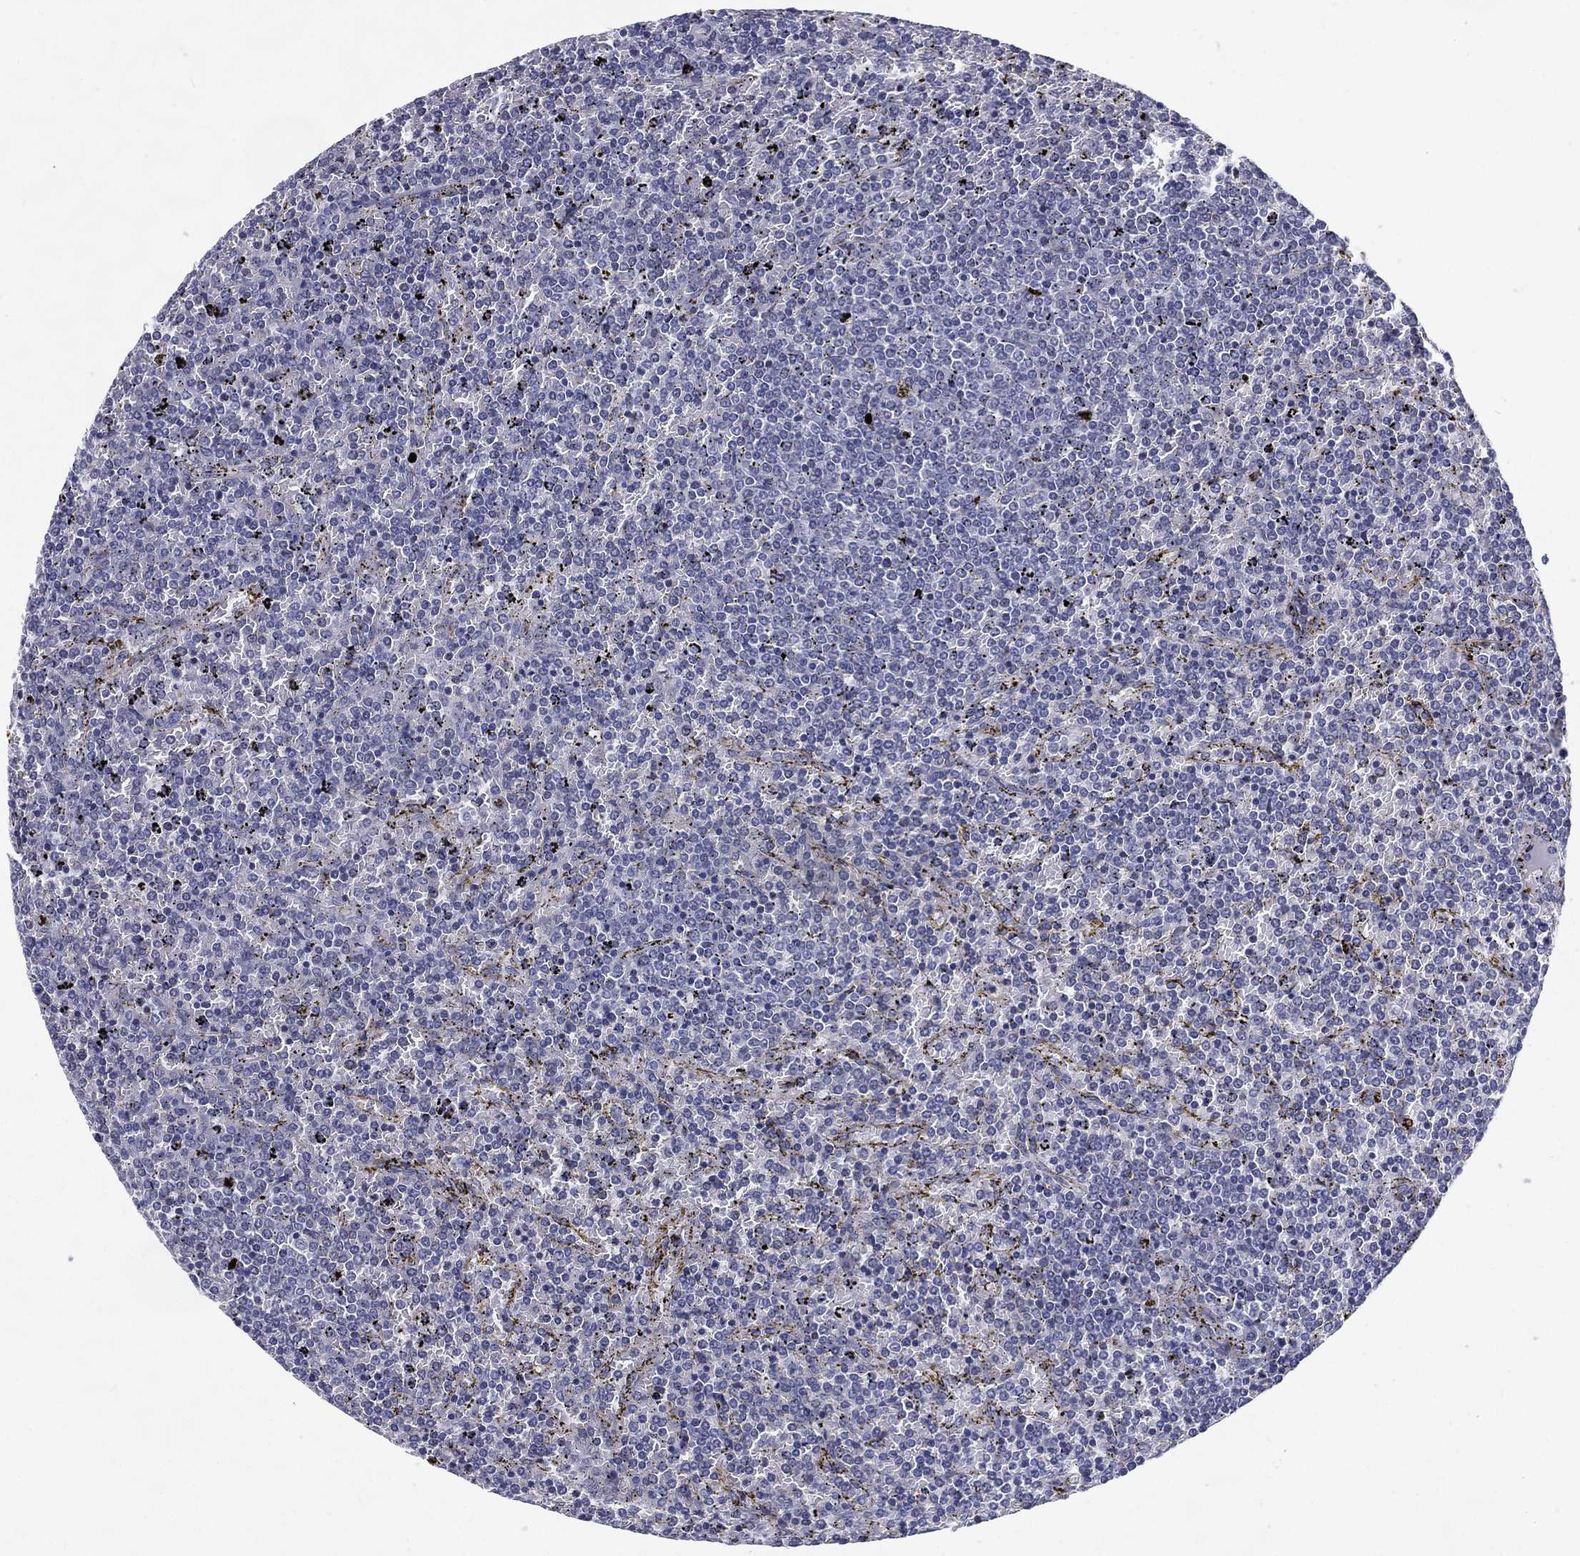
{"staining": {"intensity": "negative", "quantity": "none", "location": "none"}, "tissue": "lymphoma", "cell_type": "Tumor cells", "image_type": "cancer", "snomed": [{"axis": "morphology", "description": "Malignant lymphoma, non-Hodgkin's type, Low grade"}, {"axis": "topography", "description": "Spleen"}], "caption": "Image shows no protein positivity in tumor cells of lymphoma tissue.", "gene": "C19orf18", "patient": {"sex": "female", "age": 77}}